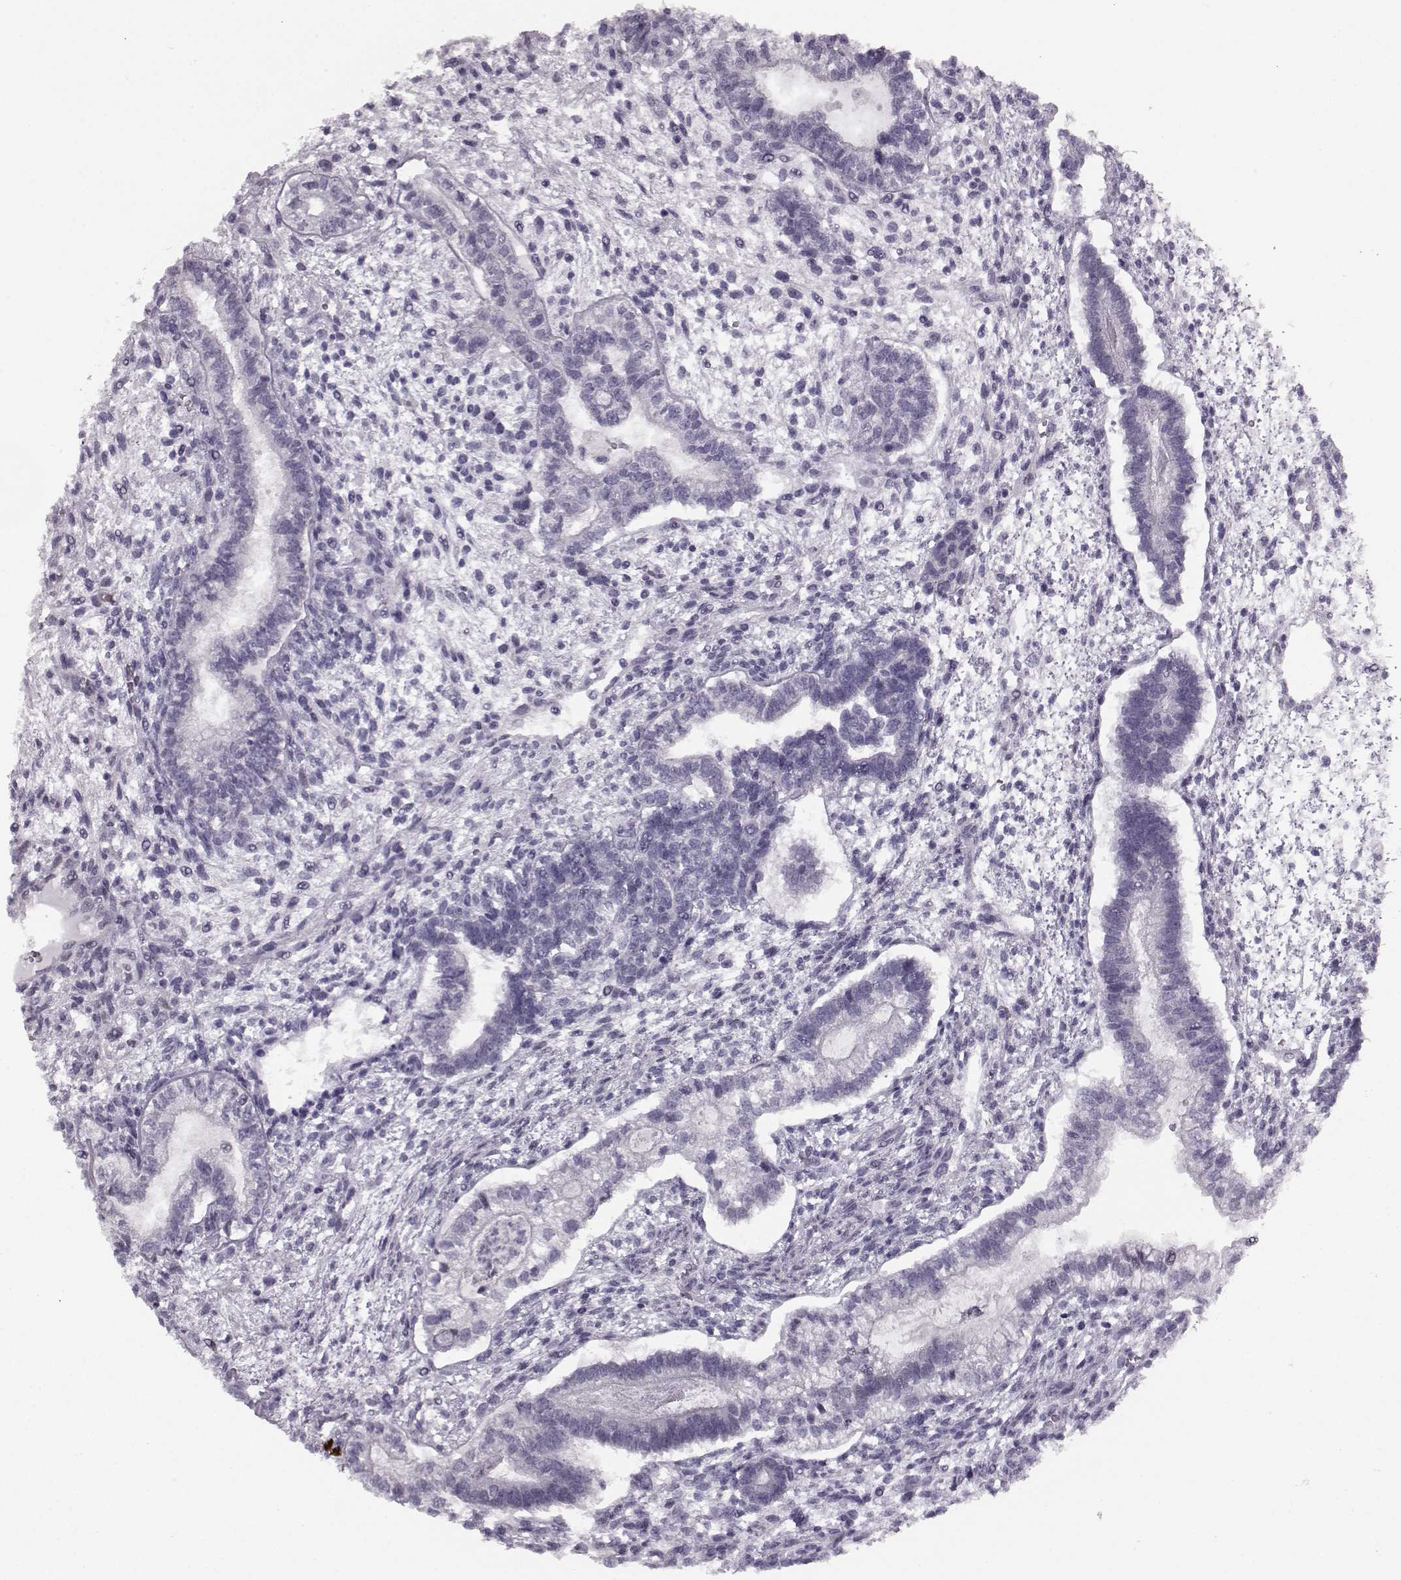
{"staining": {"intensity": "negative", "quantity": "none", "location": "none"}, "tissue": "testis cancer", "cell_type": "Tumor cells", "image_type": "cancer", "snomed": [{"axis": "morphology", "description": "Carcinoma, Embryonal, NOS"}, {"axis": "topography", "description": "Testis"}], "caption": "Tumor cells show no significant protein positivity in testis cancer.", "gene": "SEMG2", "patient": {"sex": "male", "age": 37}}